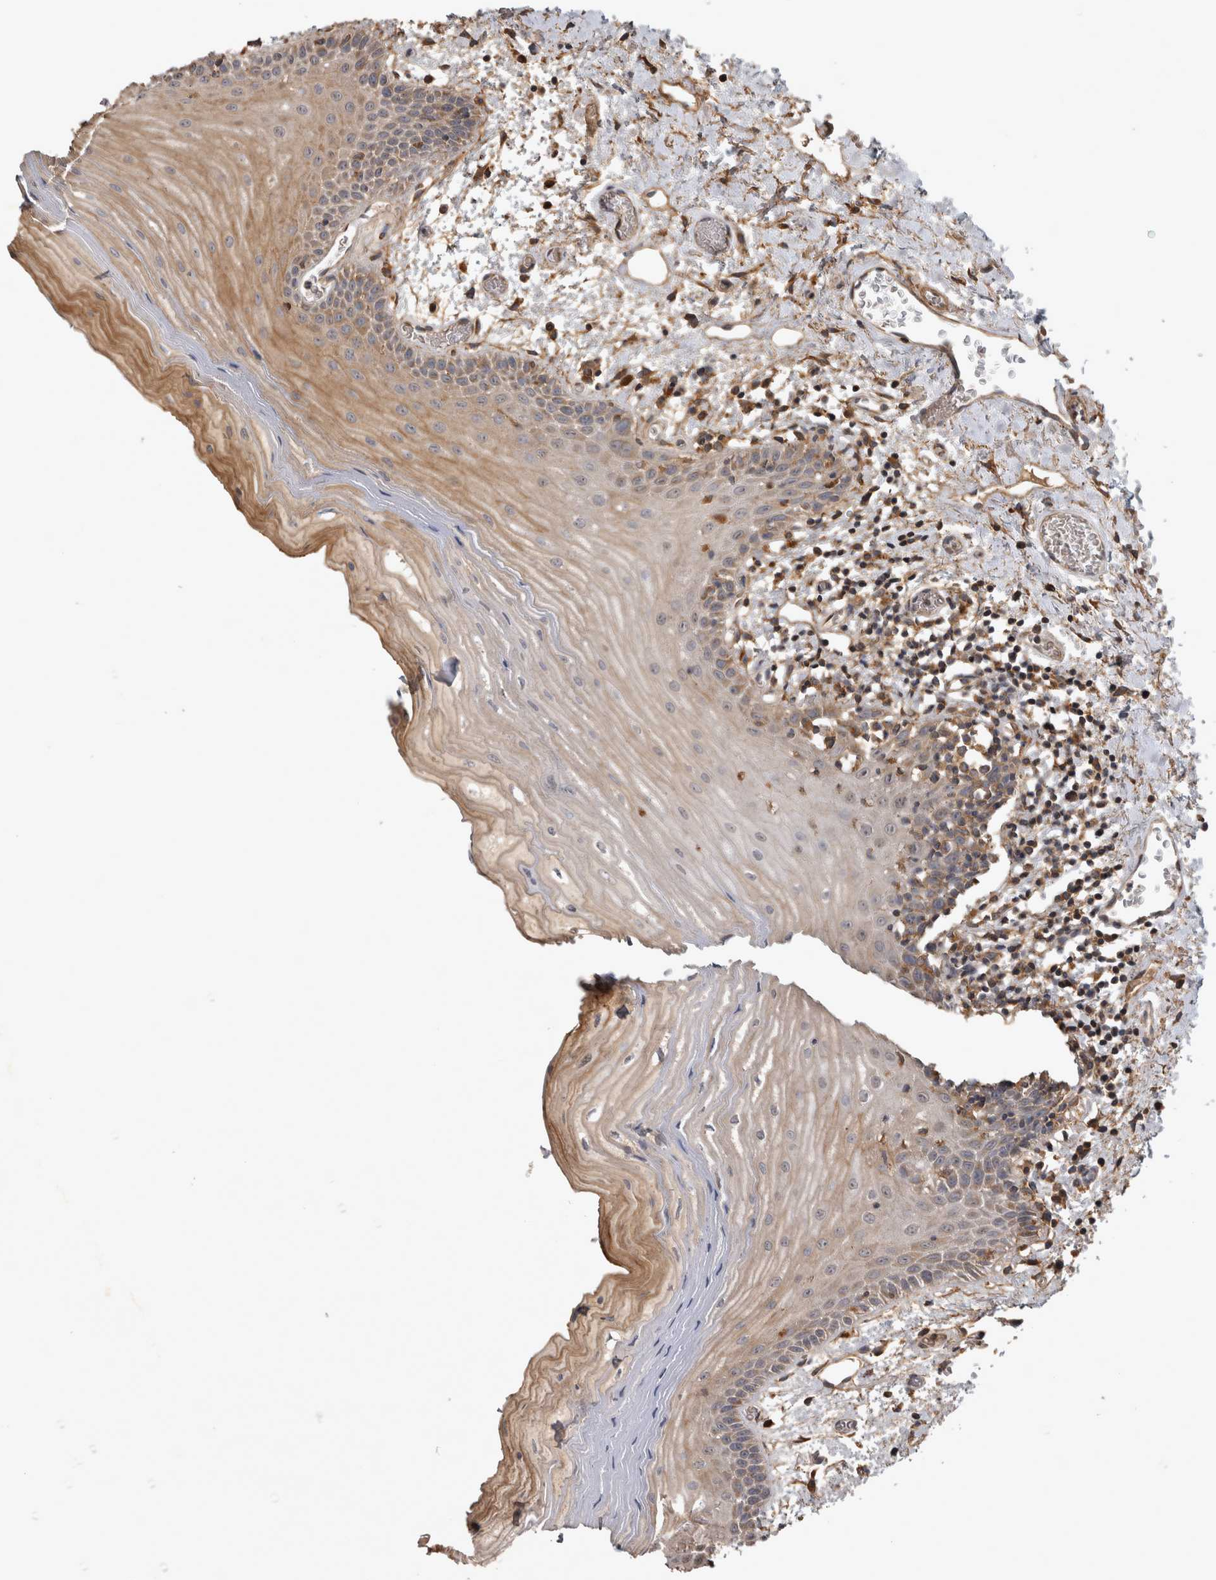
{"staining": {"intensity": "moderate", "quantity": "25%-75%", "location": "cytoplasmic/membranous"}, "tissue": "oral mucosa", "cell_type": "Squamous epithelial cells", "image_type": "normal", "snomed": [{"axis": "morphology", "description": "Normal tissue, NOS"}, {"axis": "topography", "description": "Oral tissue"}], "caption": "IHC histopathology image of unremarkable human oral mucosa stained for a protein (brown), which shows medium levels of moderate cytoplasmic/membranous expression in approximately 25%-75% of squamous epithelial cells.", "gene": "TRMT61B", "patient": {"sex": "male", "age": 52}}